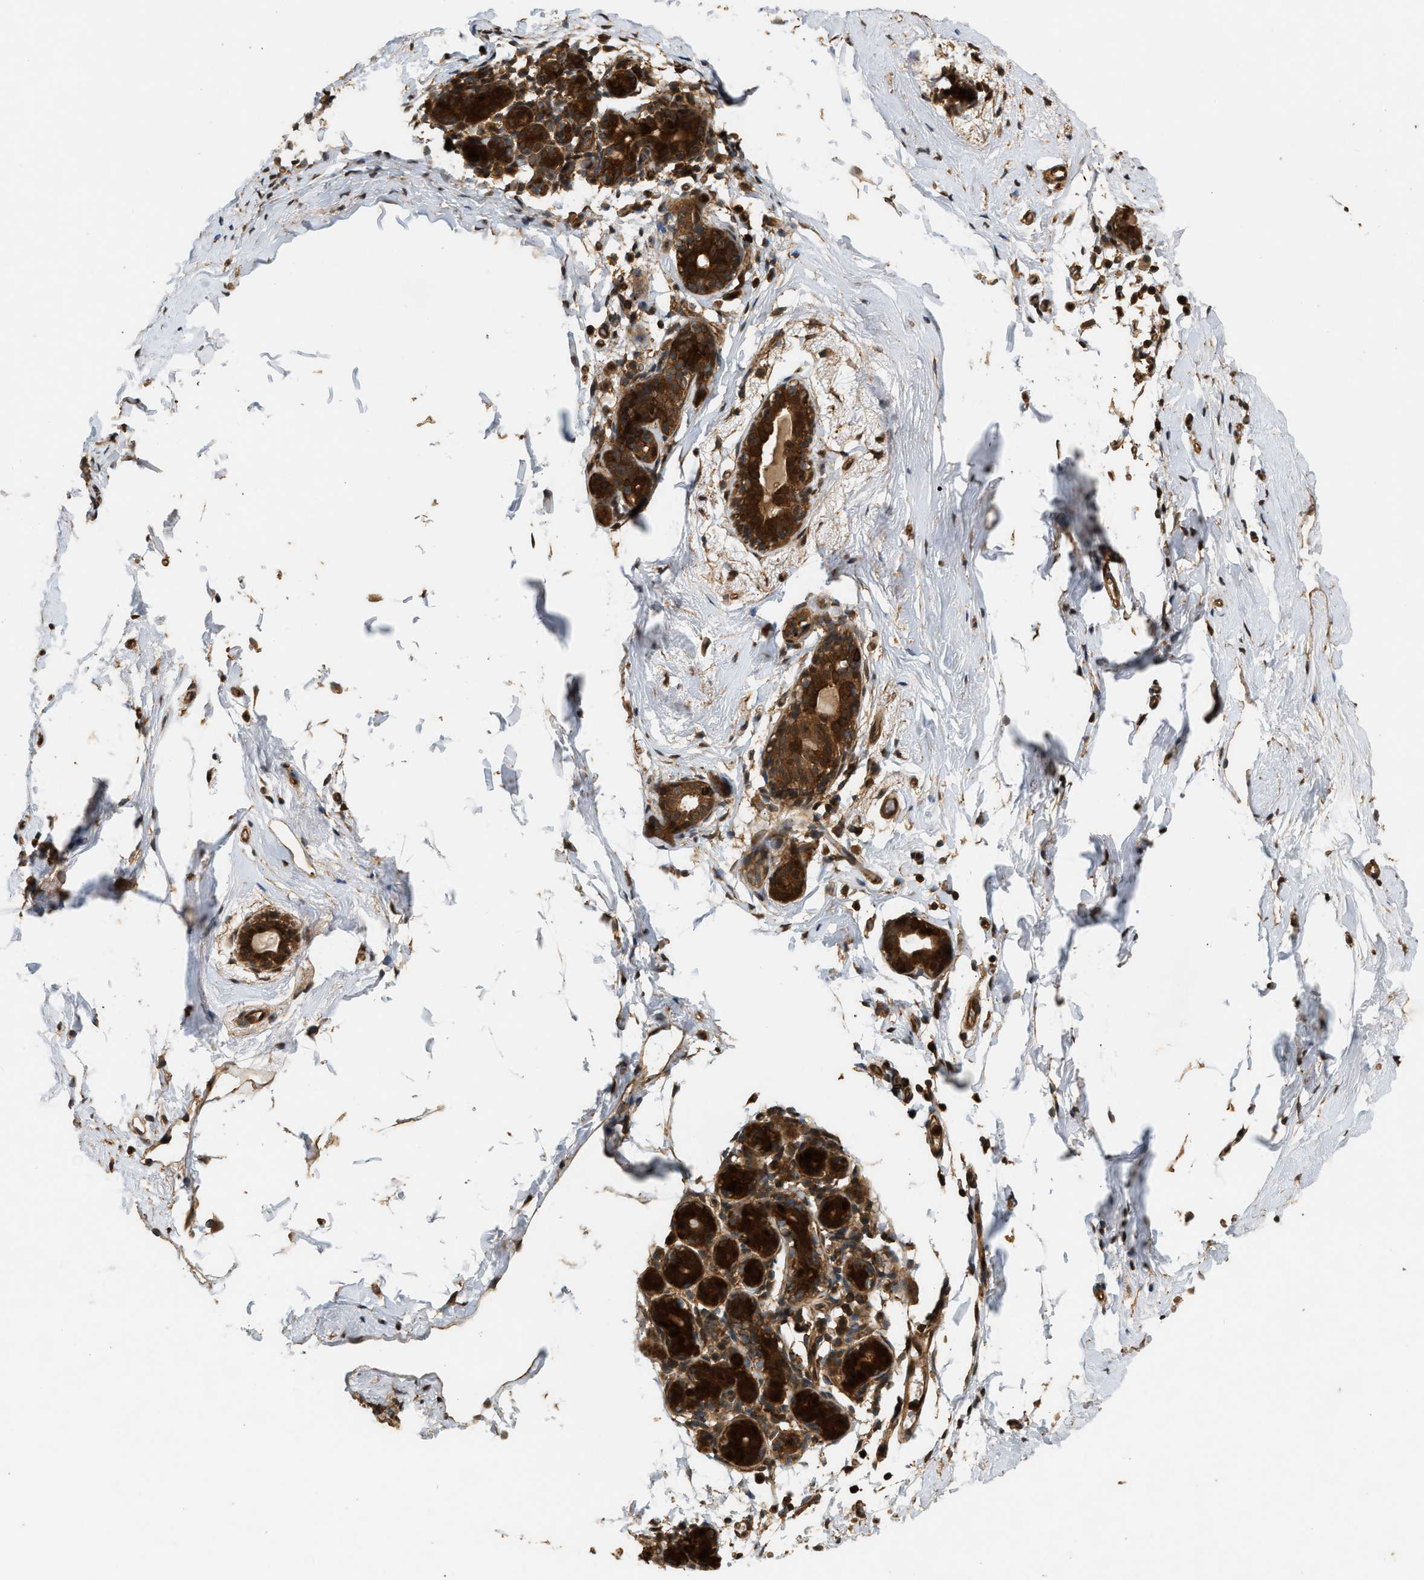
{"staining": {"intensity": "strong", "quantity": ">75%", "location": "cytoplasmic/membranous"}, "tissue": "breast", "cell_type": "Glandular cells", "image_type": "normal", "snomed": [{"axis": "morphology", "description": "Normal tissue, NOS"}, {"axis": "topography", "description": "Breast"}], "caption": "Glandular cells reveal strong cytoplasmic/membranous staining in approximately >75% of cells in benign breast.", "gene": "ENSG00000282218", "patient": {"sex": "female", "age": 62}}